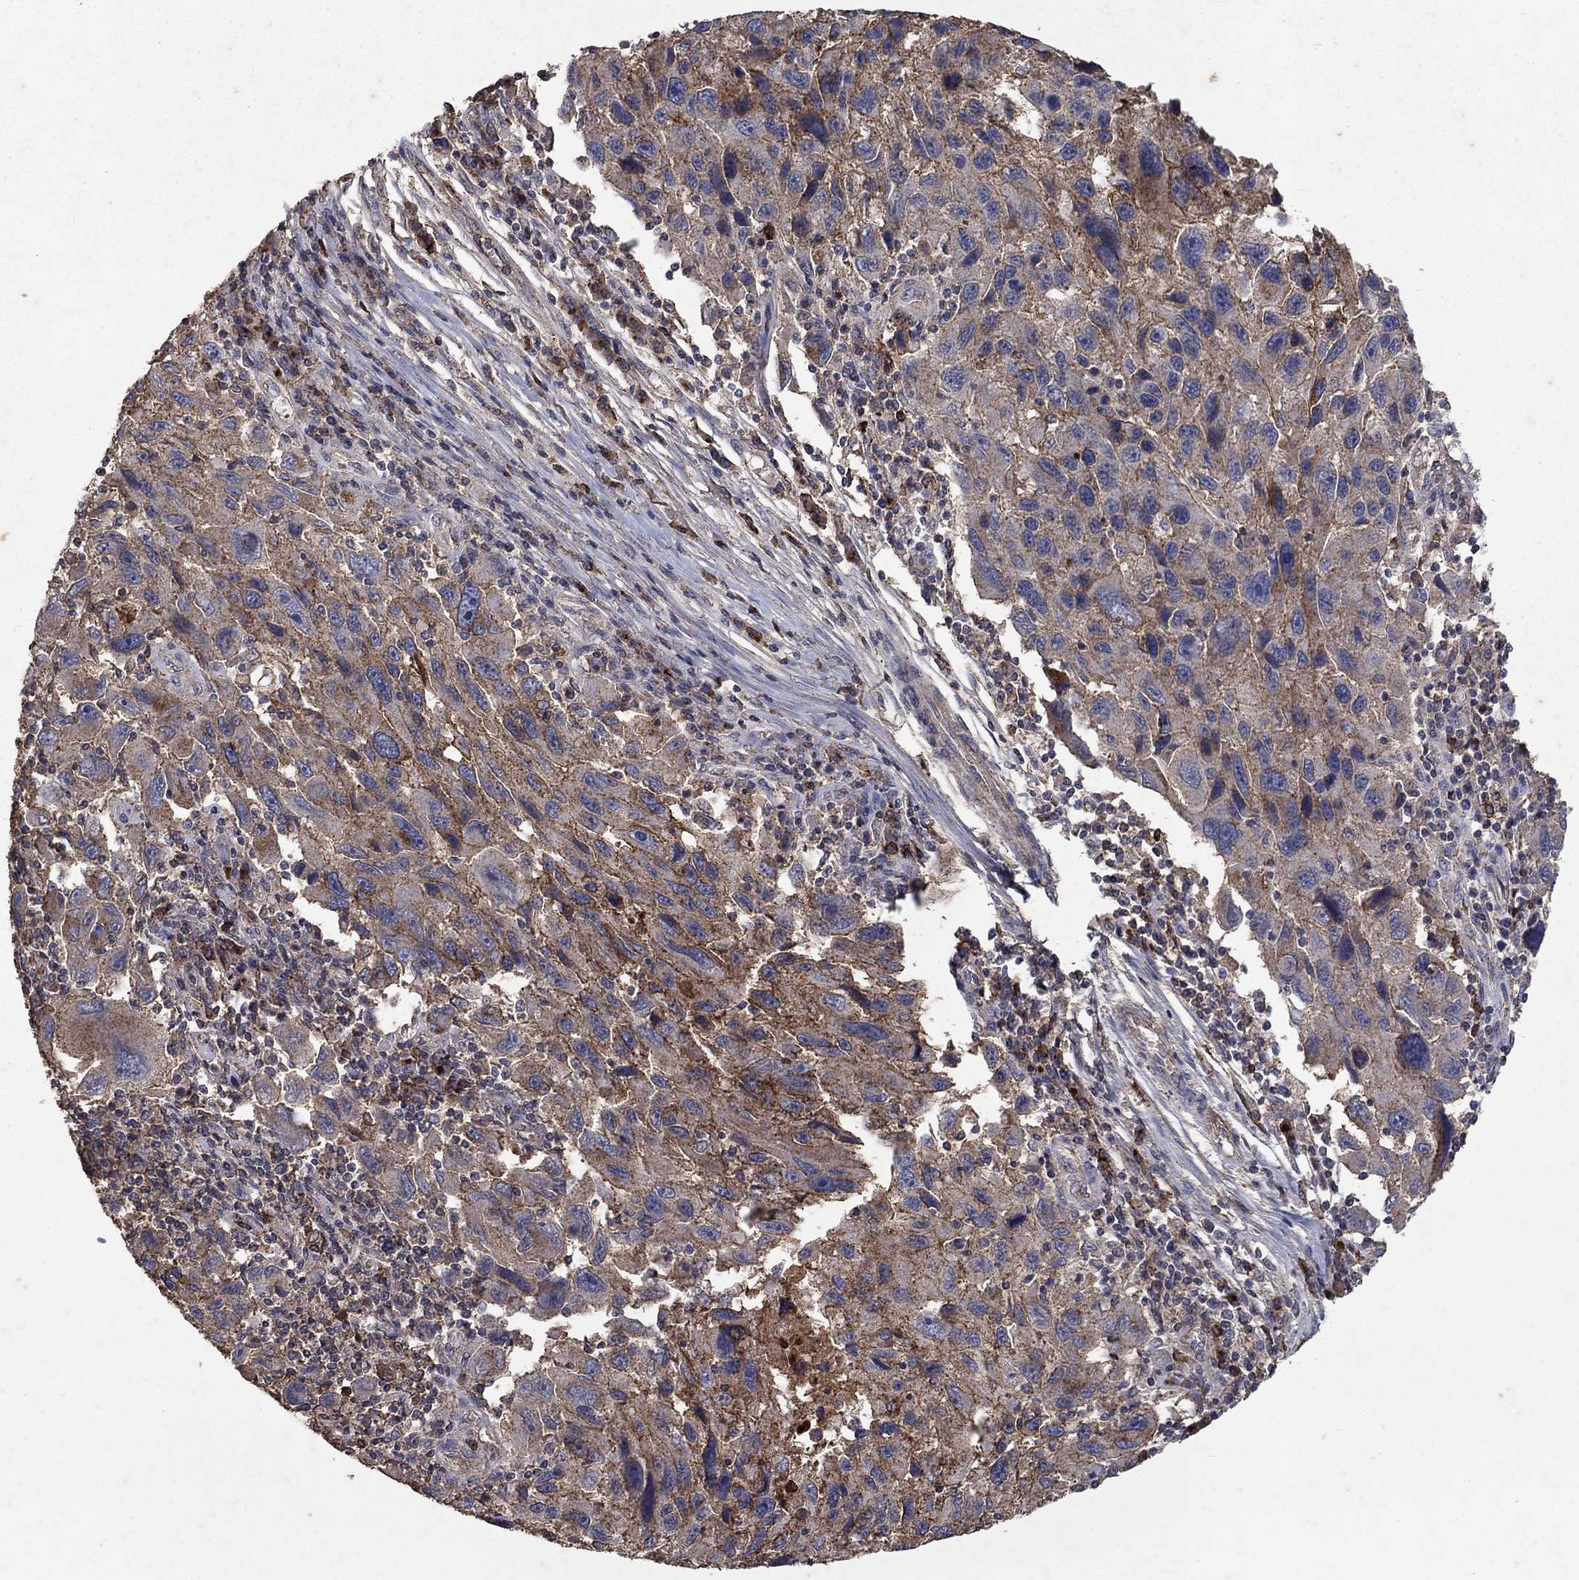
{"staining": {"intensity": "moderate", "quantity": "<25%", "location": "cytoplasmic/membranous"}, "tissue": "melanoma", "cell_type": "Tumor cells", "image_type": "cancer", "snomed": [{"axis": "morphology", "description": "Malignant melanoma, NOS"}, {"axis": "topography", "description": "Skin"}], "caption": "Malignant melanoma stained with a brown dye exhibits moderate cytoplasmic/membranous positive staining in approximately <25% of tumor cells.", "gene": "CD24", "patient": {"sex": "male", "age": 53}}